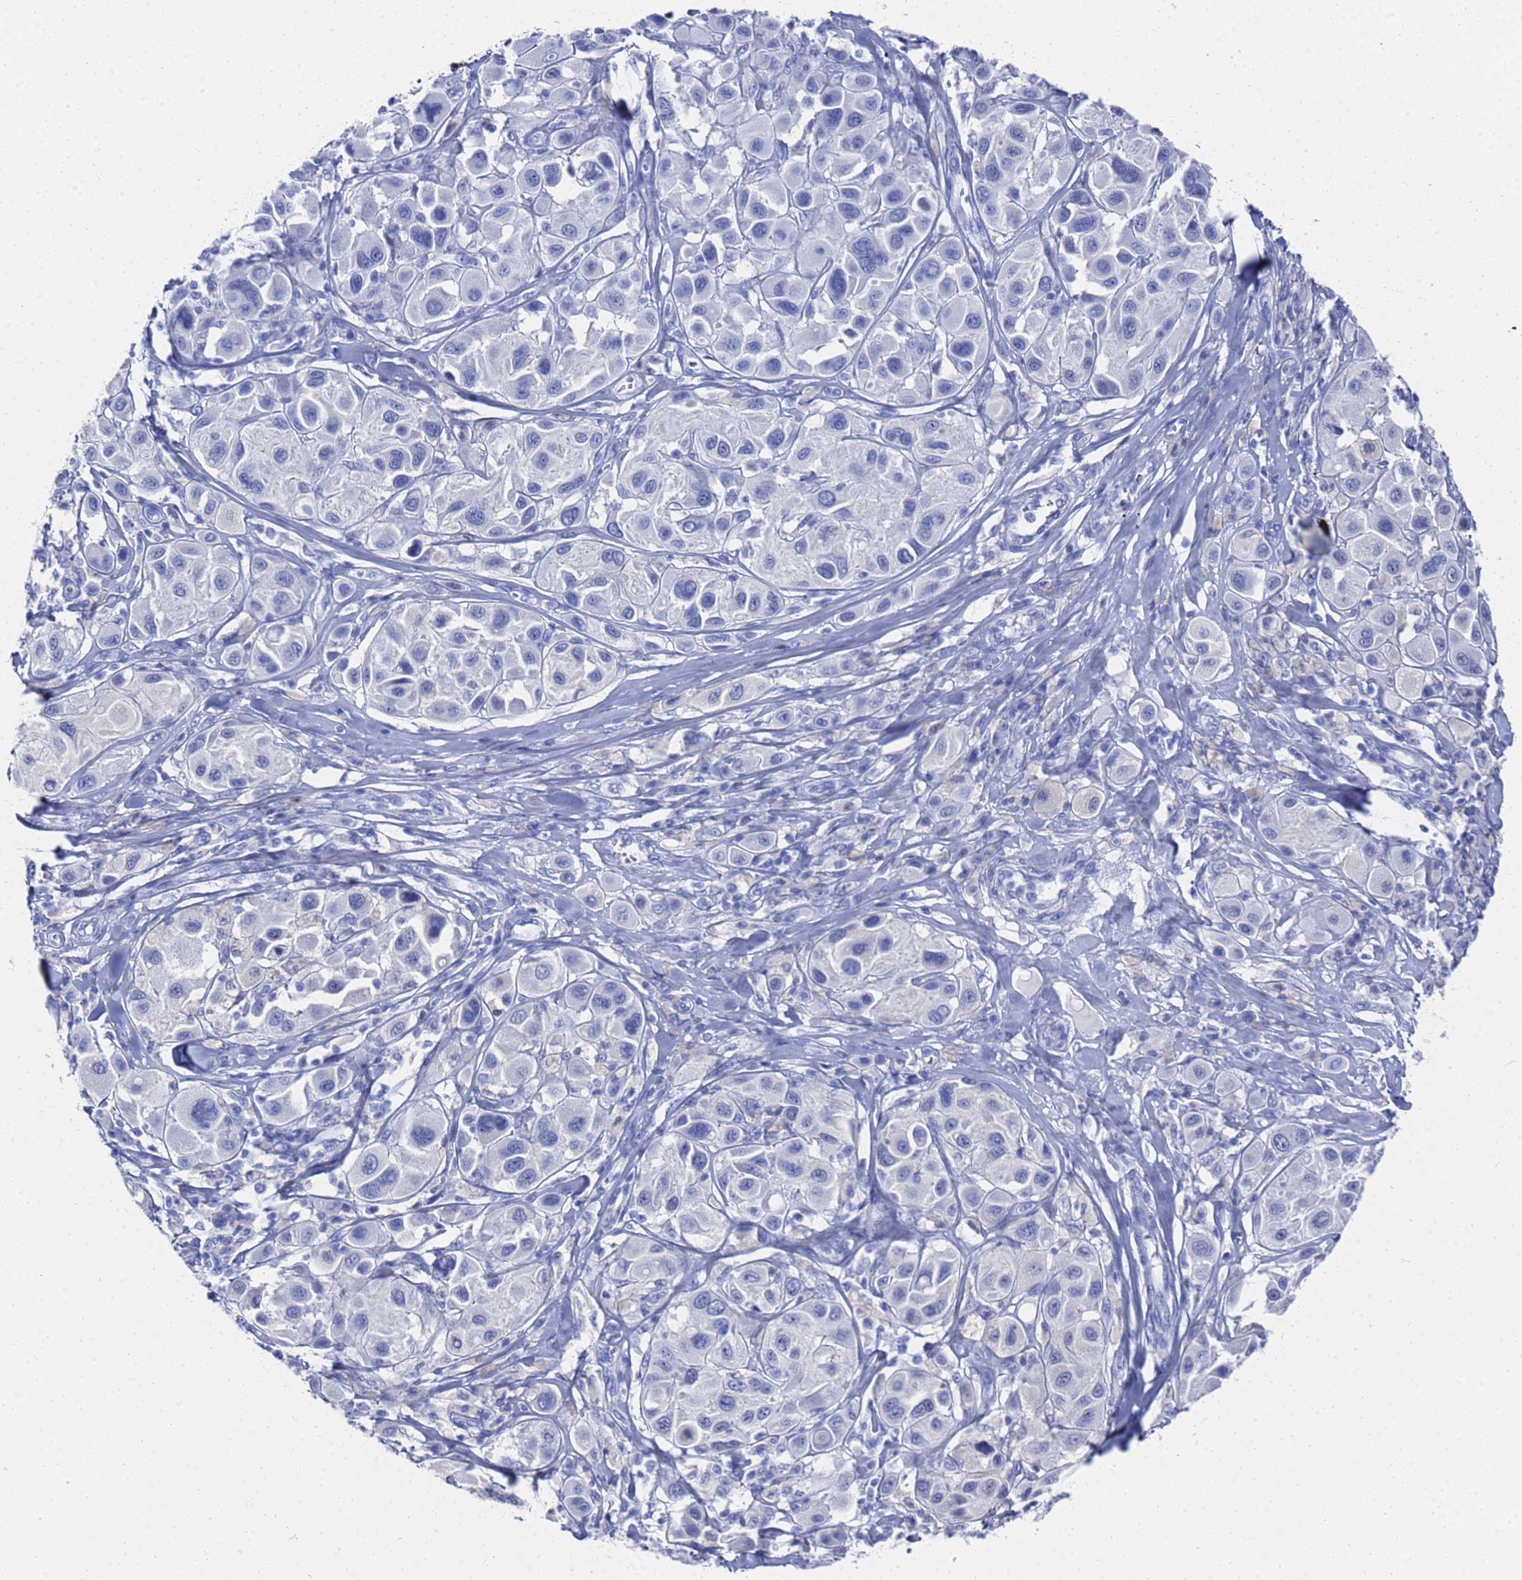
{"staining": {"intensity": "negative", "quantity": "none", "location": "none"}, "tissue": "melanoma", "cell_type": "Tumor cells", "image_type": "cancer", "snomed": [{"axis": "morphology", "description": "Malignant melanoma, Metastatic site"}, {"axis": "topography", "description": "Skin"}], "caption": "Malignant melanoma (metastatic site) was stained to show a protein in brown. There is no significant positivity in tumor cells. (DAB IHC with hematoxylin counter stain).", "gene": "GGT1", "patient": {"sex": "male", "age": 41}}